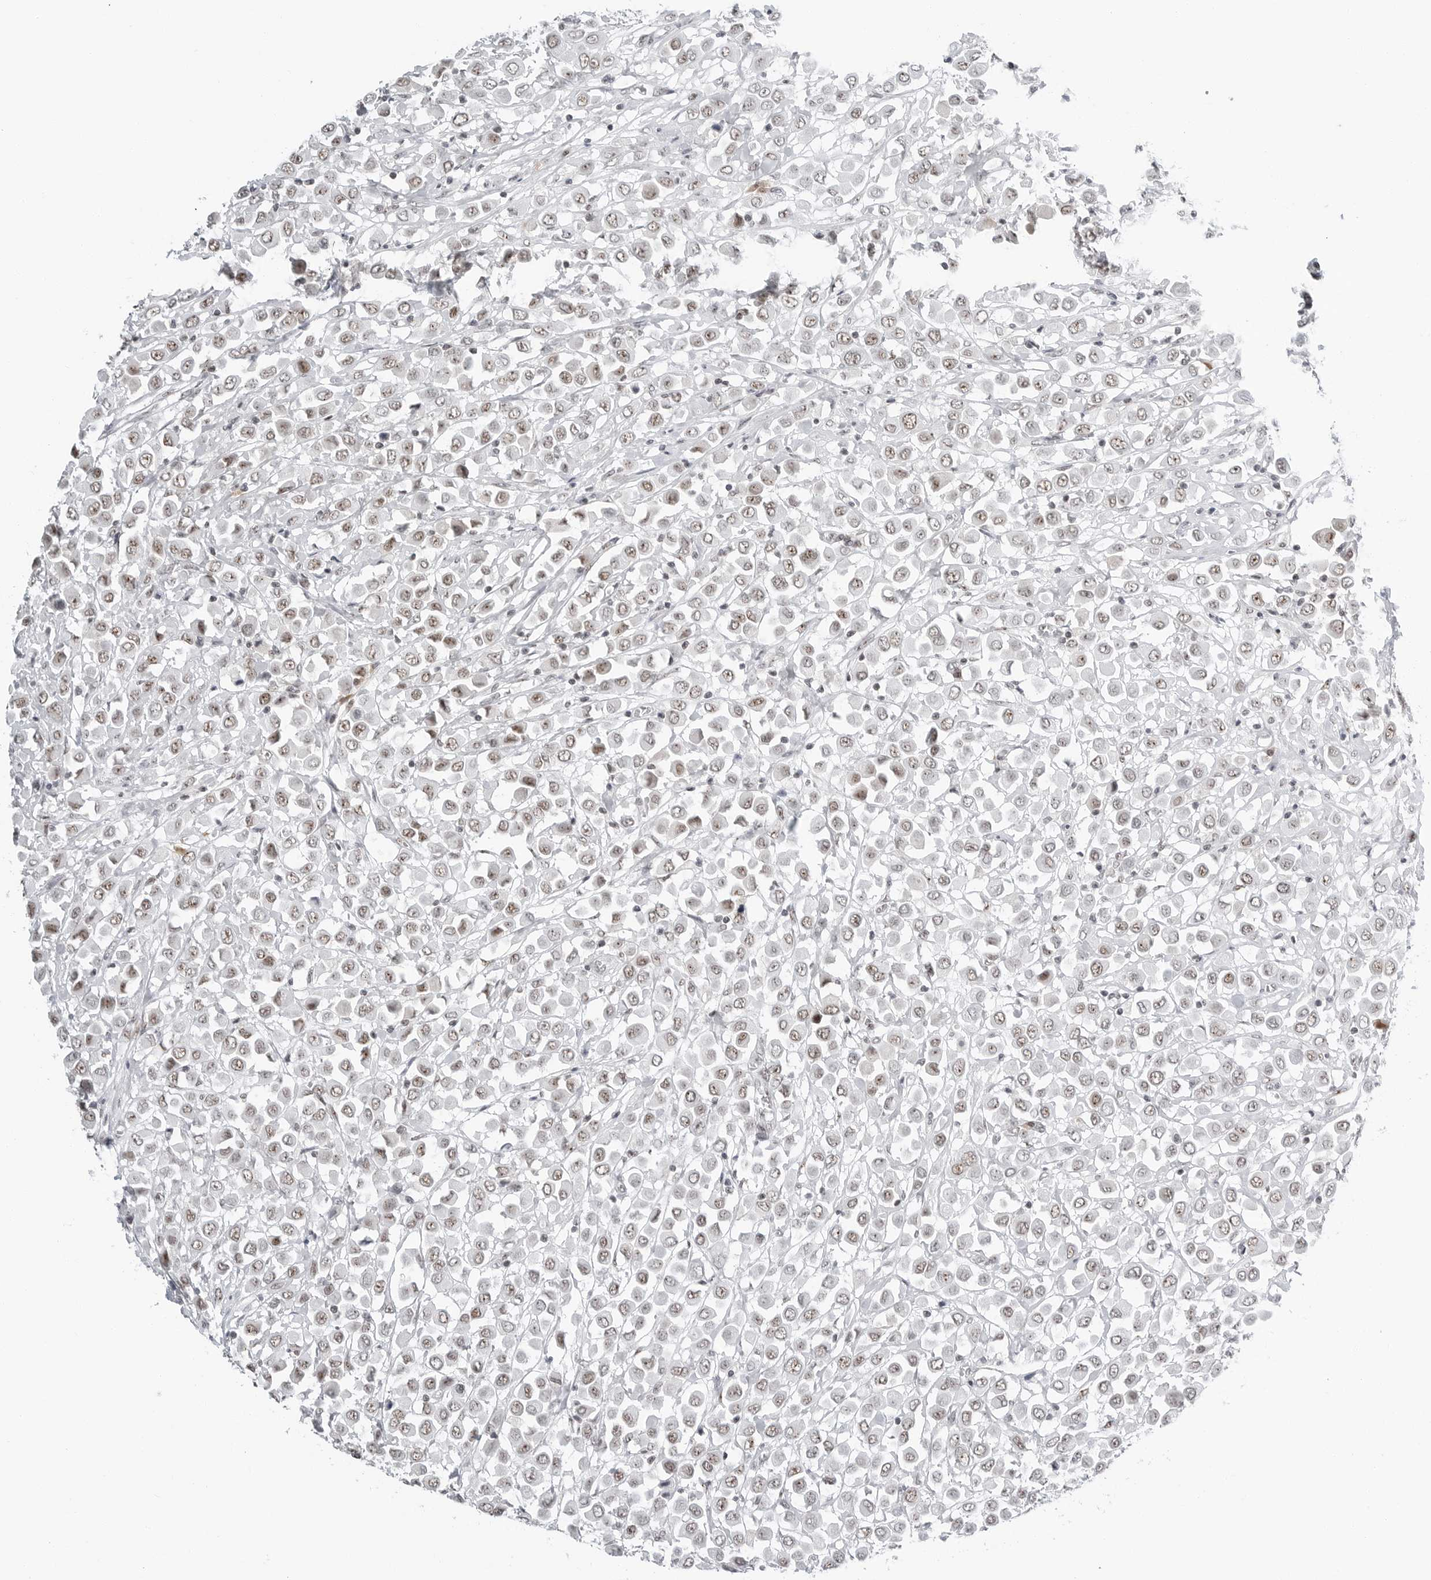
{"staining": {"intensity": "weak", "quantity": ">75%", "location": "nuclear"}, "tissue": "breast cancer", "cell_type": "Tumor cells", "image_type": "cancer", "snomed": [{"axis": "morphology", "description": "Duct carcinoma"}, {"axis": "topography", "description": "Breast"}], "caption": "Immunohistochemical staining of human intraductal carcinoma (breast) exhibits low levels of weak nuclear positivity in approximately >75% of tumor cells. Nuclei are stained in blue.", "gene": "WRAP53", "patient": {"sex": "female", "age": 61}}